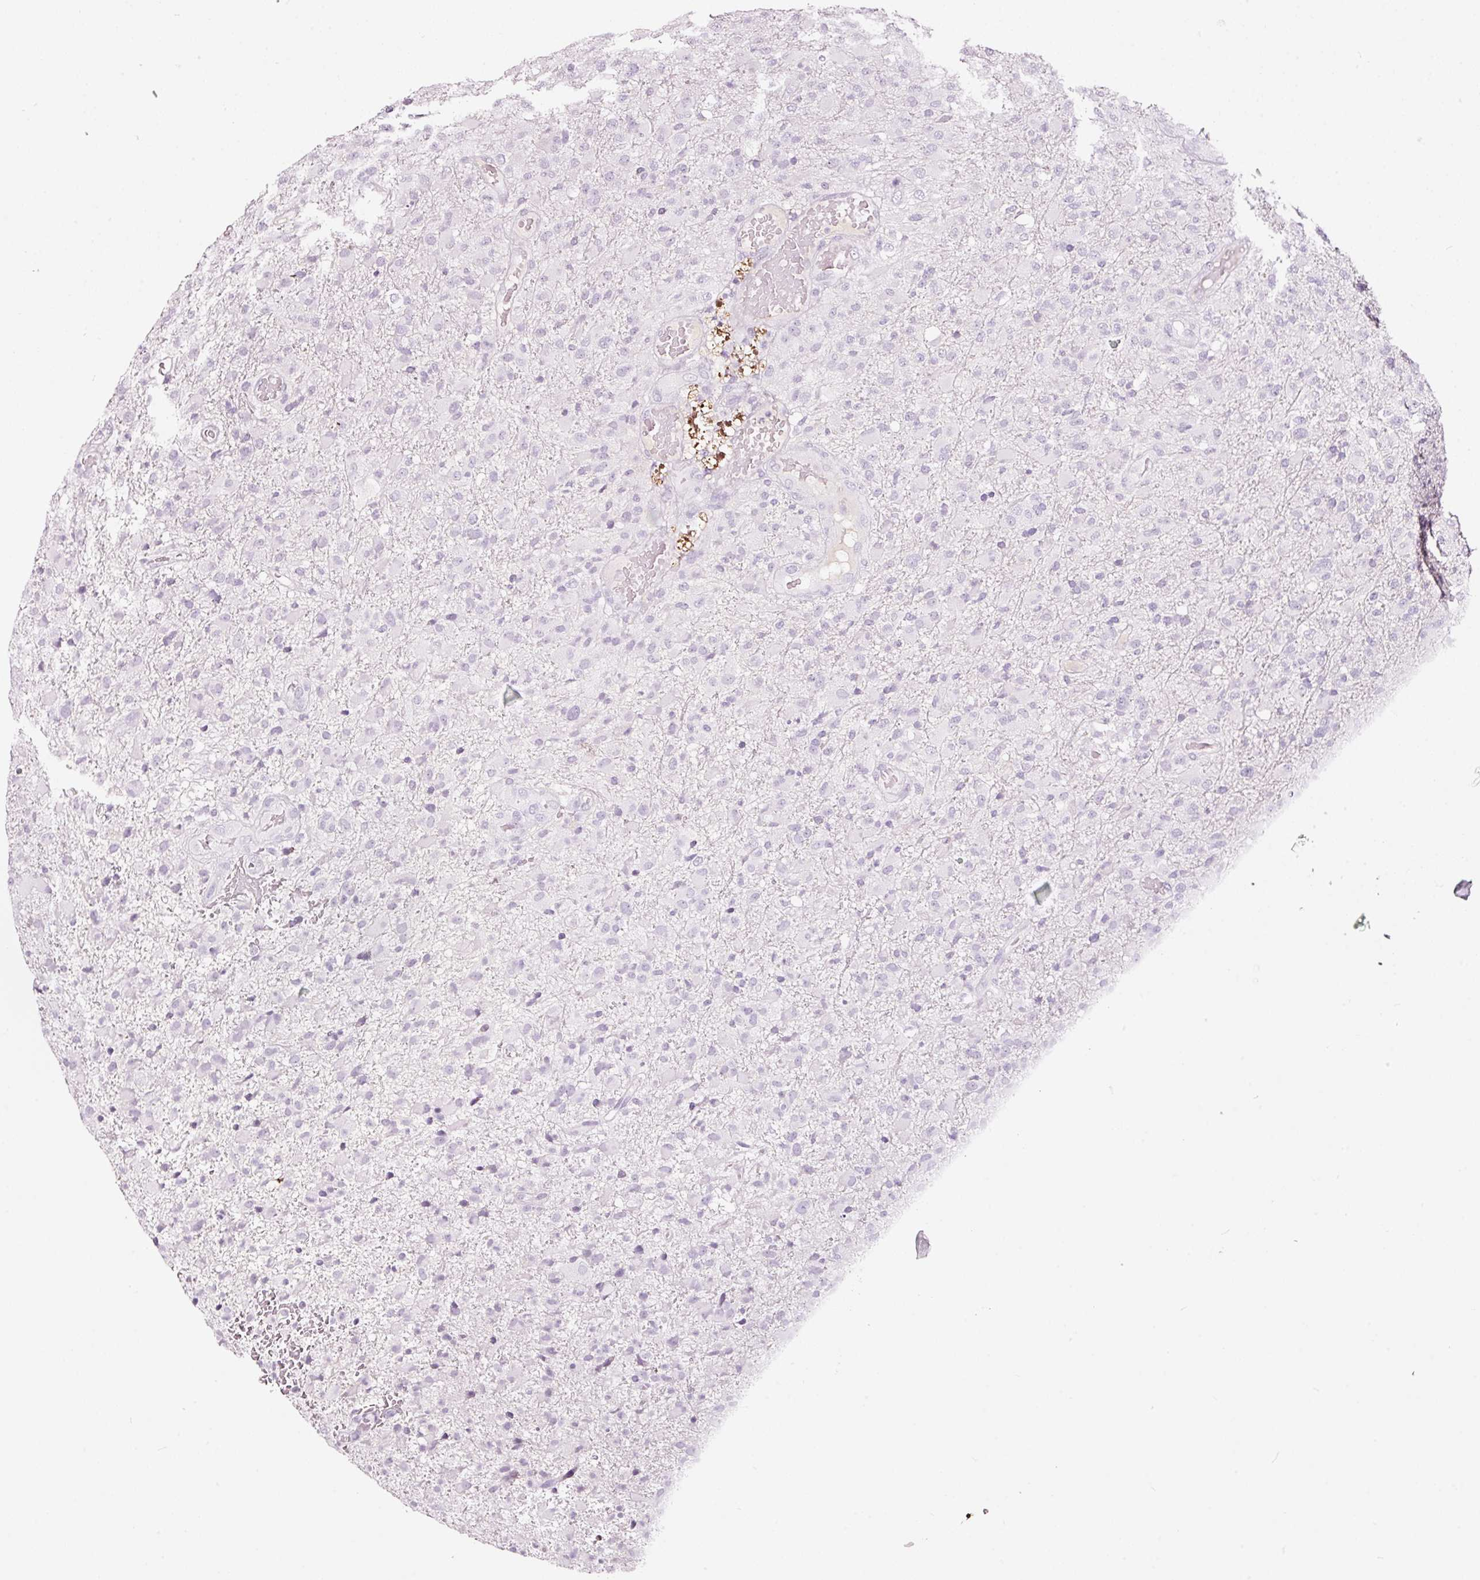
{"staining": {"intensity": "negative", "quantity": "none", "location": "none"}, "tissue": "glioma", "cell_type": "Tumor cells", "image_type": "cancer", "snomed": [{"axis": "morphology", "description": "Glioma, malignant, Low grade"}, {"axis": "topography", "description": "Brain"}], "caption": "The immunohistochemistry image has no significant staining in tumor cells of glioma tissue.", "gene": "LAMP3", "patient": {"sex": "male", "age": 65}}